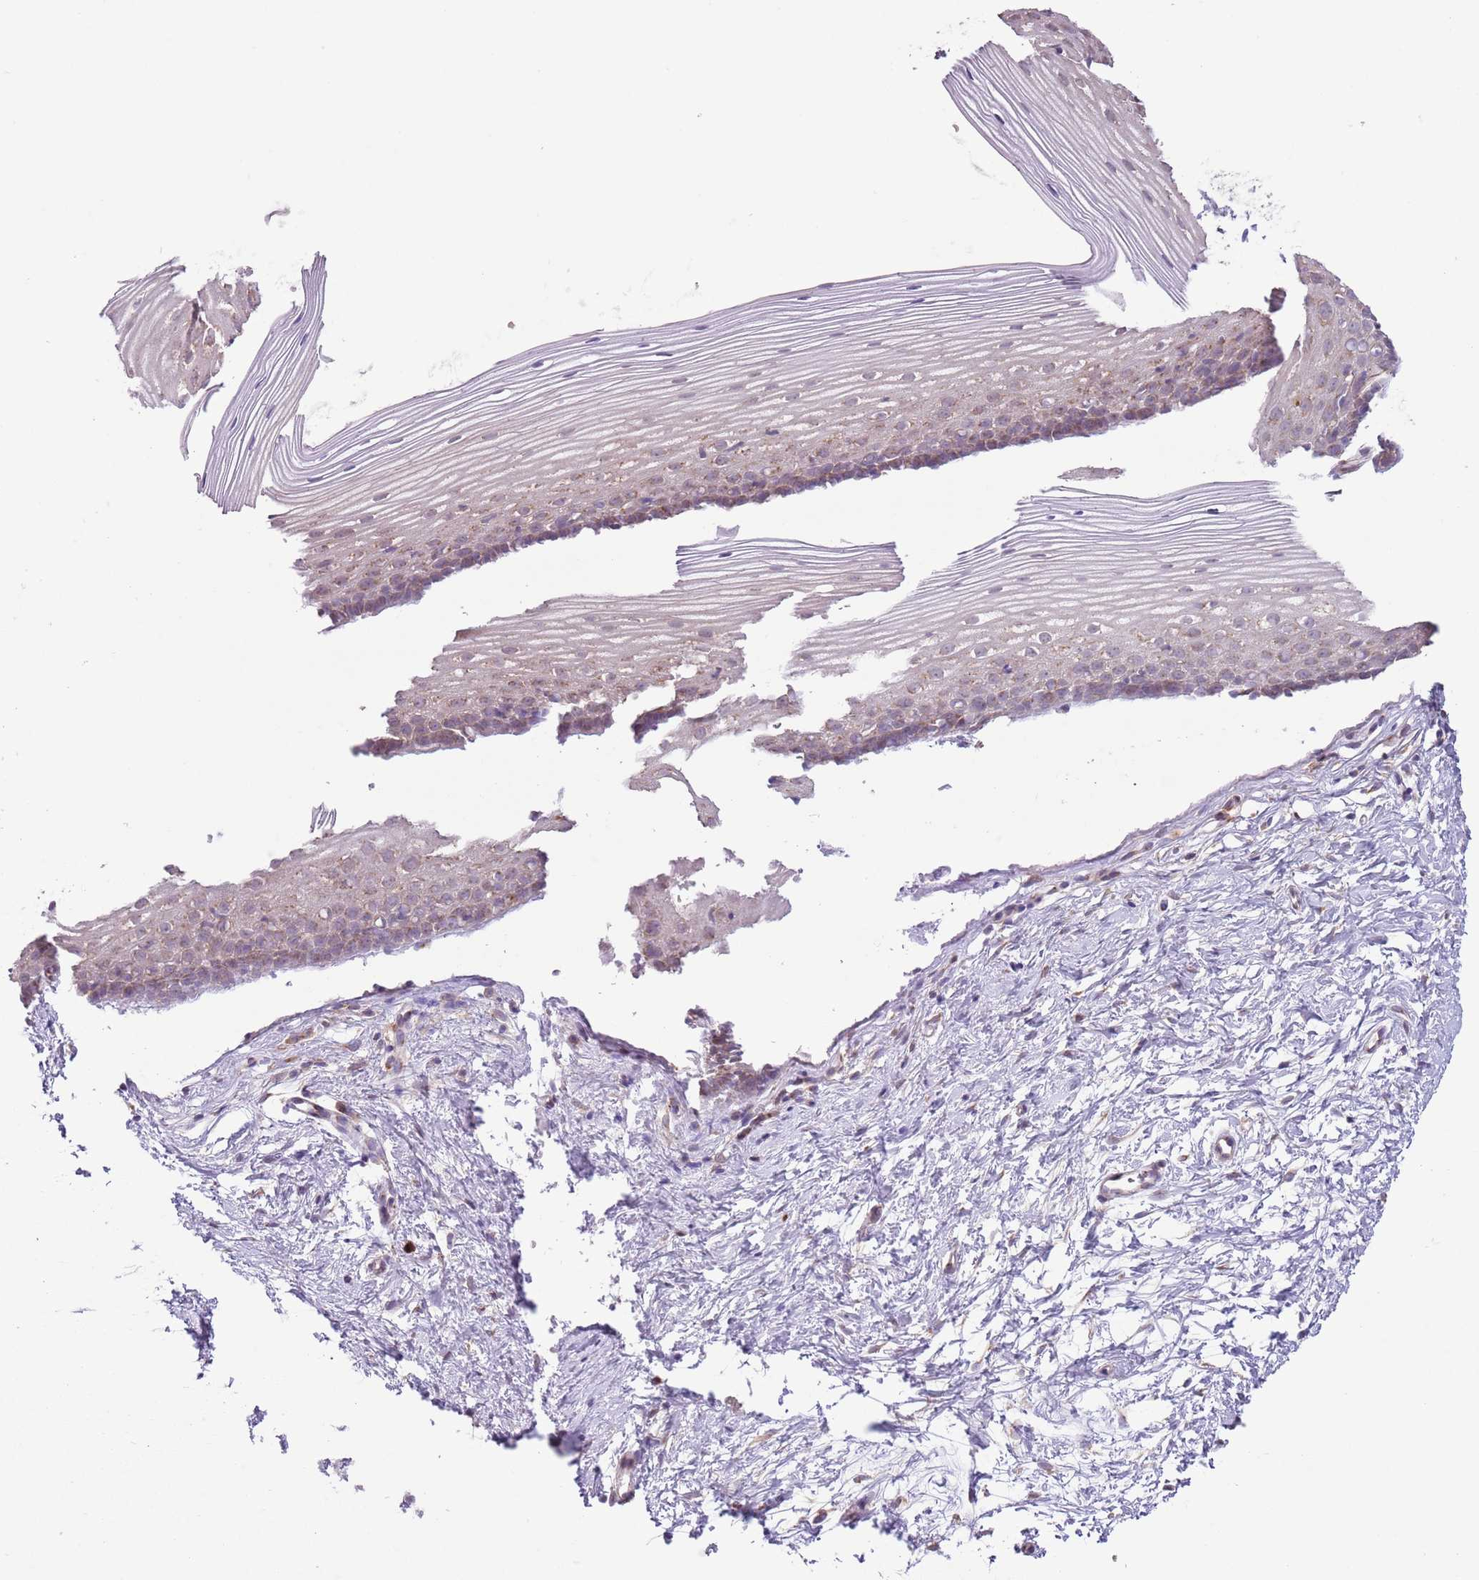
{"staining": {"intensity": "moderate", "quantity": ">75%", "location": "cytoplasmic/membranous"}, "tissue": "cervix", "cell_type": "Glandular cells", "image_type": "normal", "snomed": [{"axis": "morphology", "description": "Normal tissue, NOS"}, {"axis": "topography", "description": "Cervix"}], "caption": "Glandular cells display medium levels of moderate cytoplasmic/membranous expression in about >75% of cells in normal cervix.", "gene": "COPE", "patient": {"sex": "female", "age": 40}}